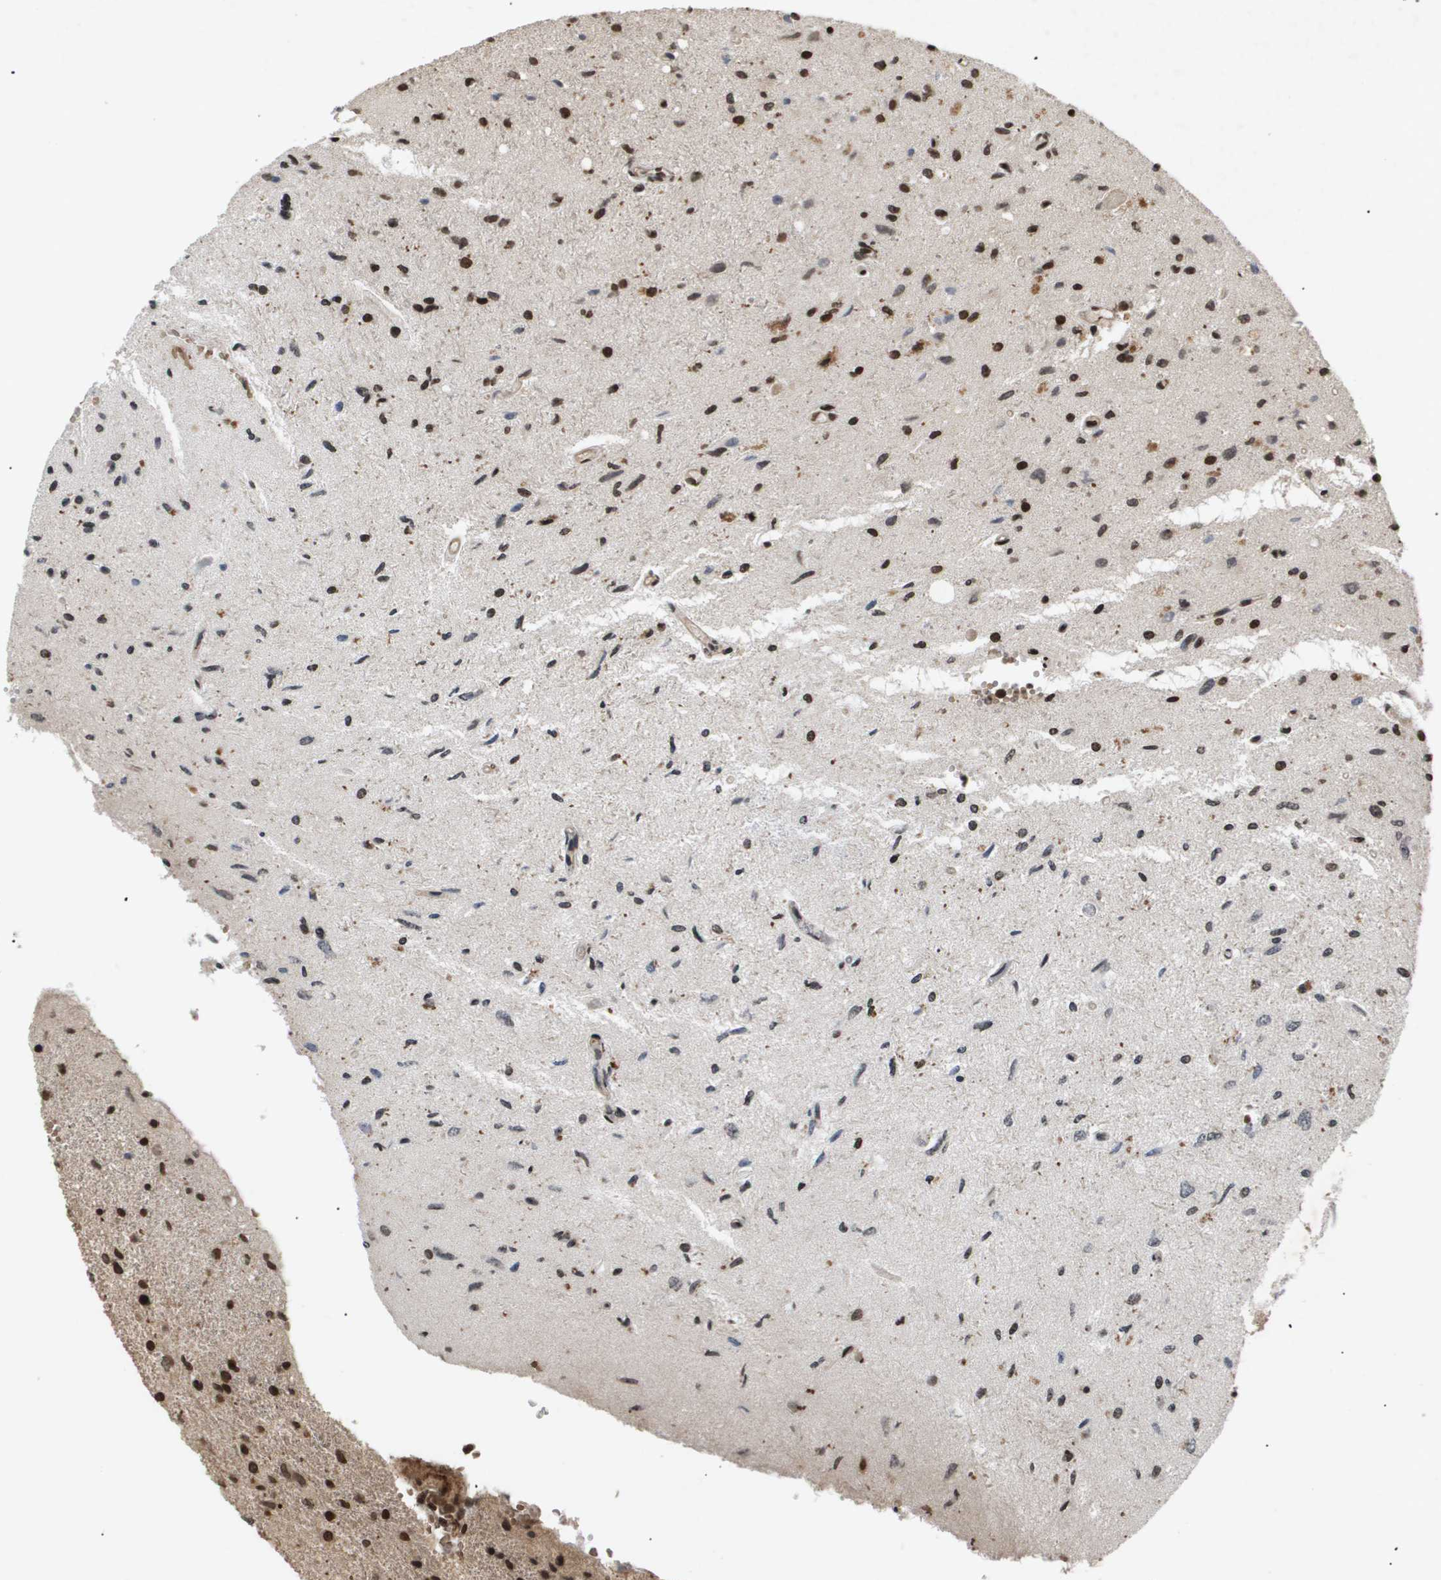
{"staining": {"intensity": "strong", "quantity": ">75%", "location": "nuclear"}, "tissue": "glioma", "cell_type": "Tumor cells", "image_type": "cancer", "snomed": [{"axis": "morphology", "description": "Glioma, malignant, Low grade"}, {"axis": "topography", "description": "Brain"}], "caption": "Strong nuclear expression is present in approximately >75% of tumor cells in glioma.", "gene": "HSPA6", "patient": {"sex": "male", "age": 77}}